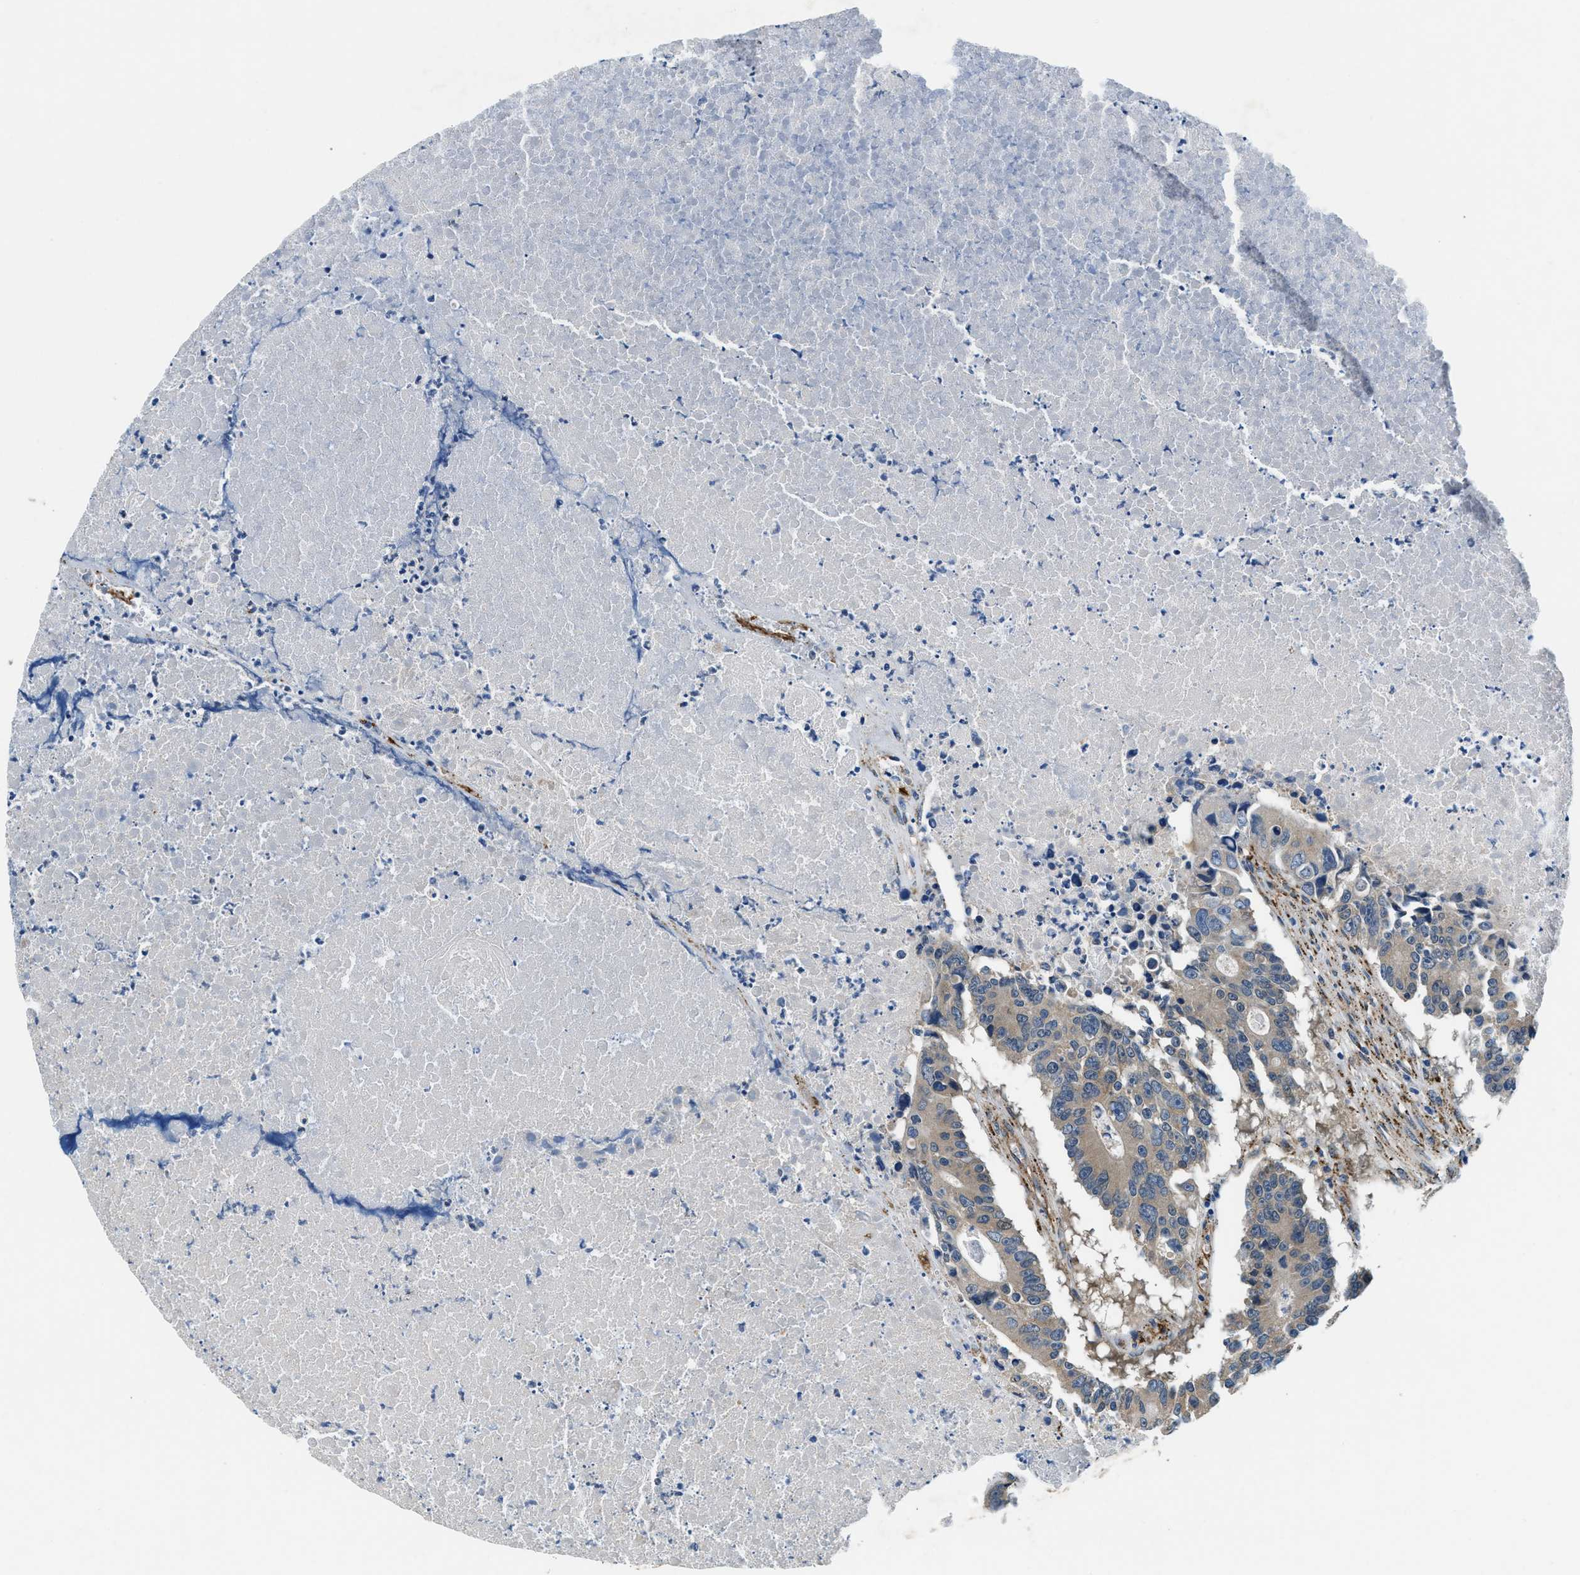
{"staining": {"intensity": "weak", "quantity": ">75%", "location": "cytoplasmic/membranous"}, "tissue": "colorectal cancer", "cell_type": "Tumor cells", "image_type": "cancer", "snomed": [{"axis": "morphology", "description": "Adenocarcinoma, NOS"}, {"axis": "topography", "description": "Colon"}], "caption": "Colorectal cancer (adenocarcinoma) stained for a protein (brown) displays weak cytoplasmic/membranous positive expression in about >75% of tumor cells.", "gene": "PRTFDC1", "patient": {"sex": "male", "age": 87}}